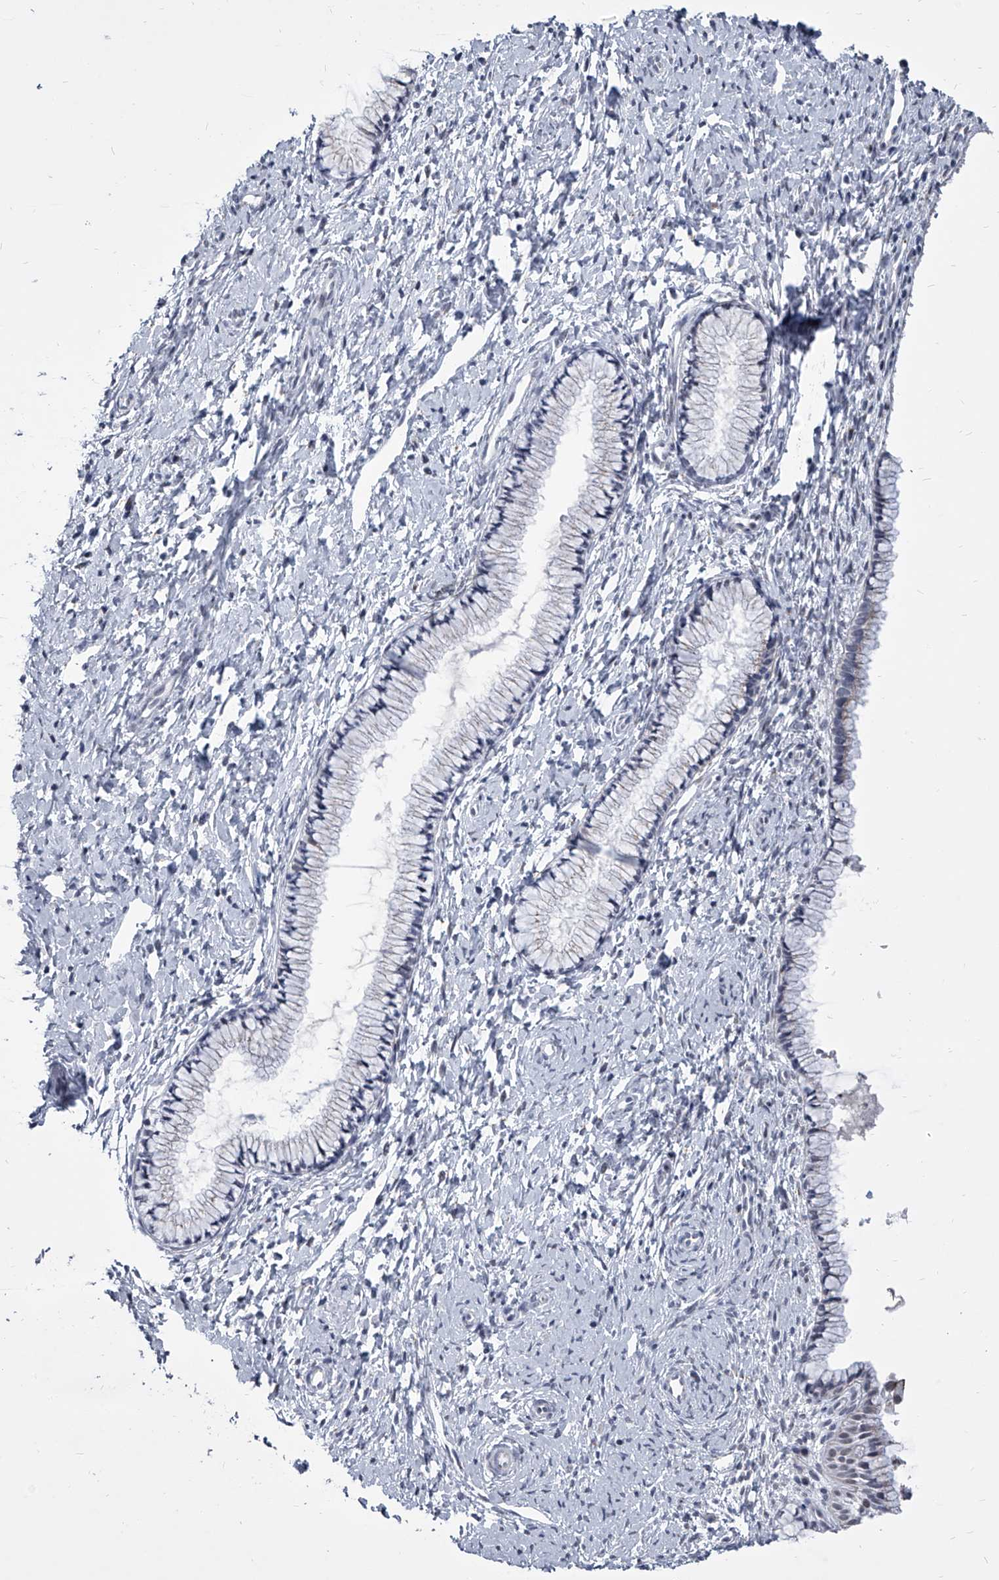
{"staining": {"intensity": "negative", "quantity": "none", "location": "none"}, "tissue": "cervix", "cell_type": "Glandular cells", "image_type": "normal", "snomed": [{"axis": "morphology", "description": "Normal tissue, NOS"}, {"axis": "topography", "description": "Cervix"}], "caption": "The histopathology image reveals no significant expression in glandular cells of cervix. (DAB IHC, high magnification).", "gene": "EVA1C", "patient": {"sex": "female", "age": 33}}